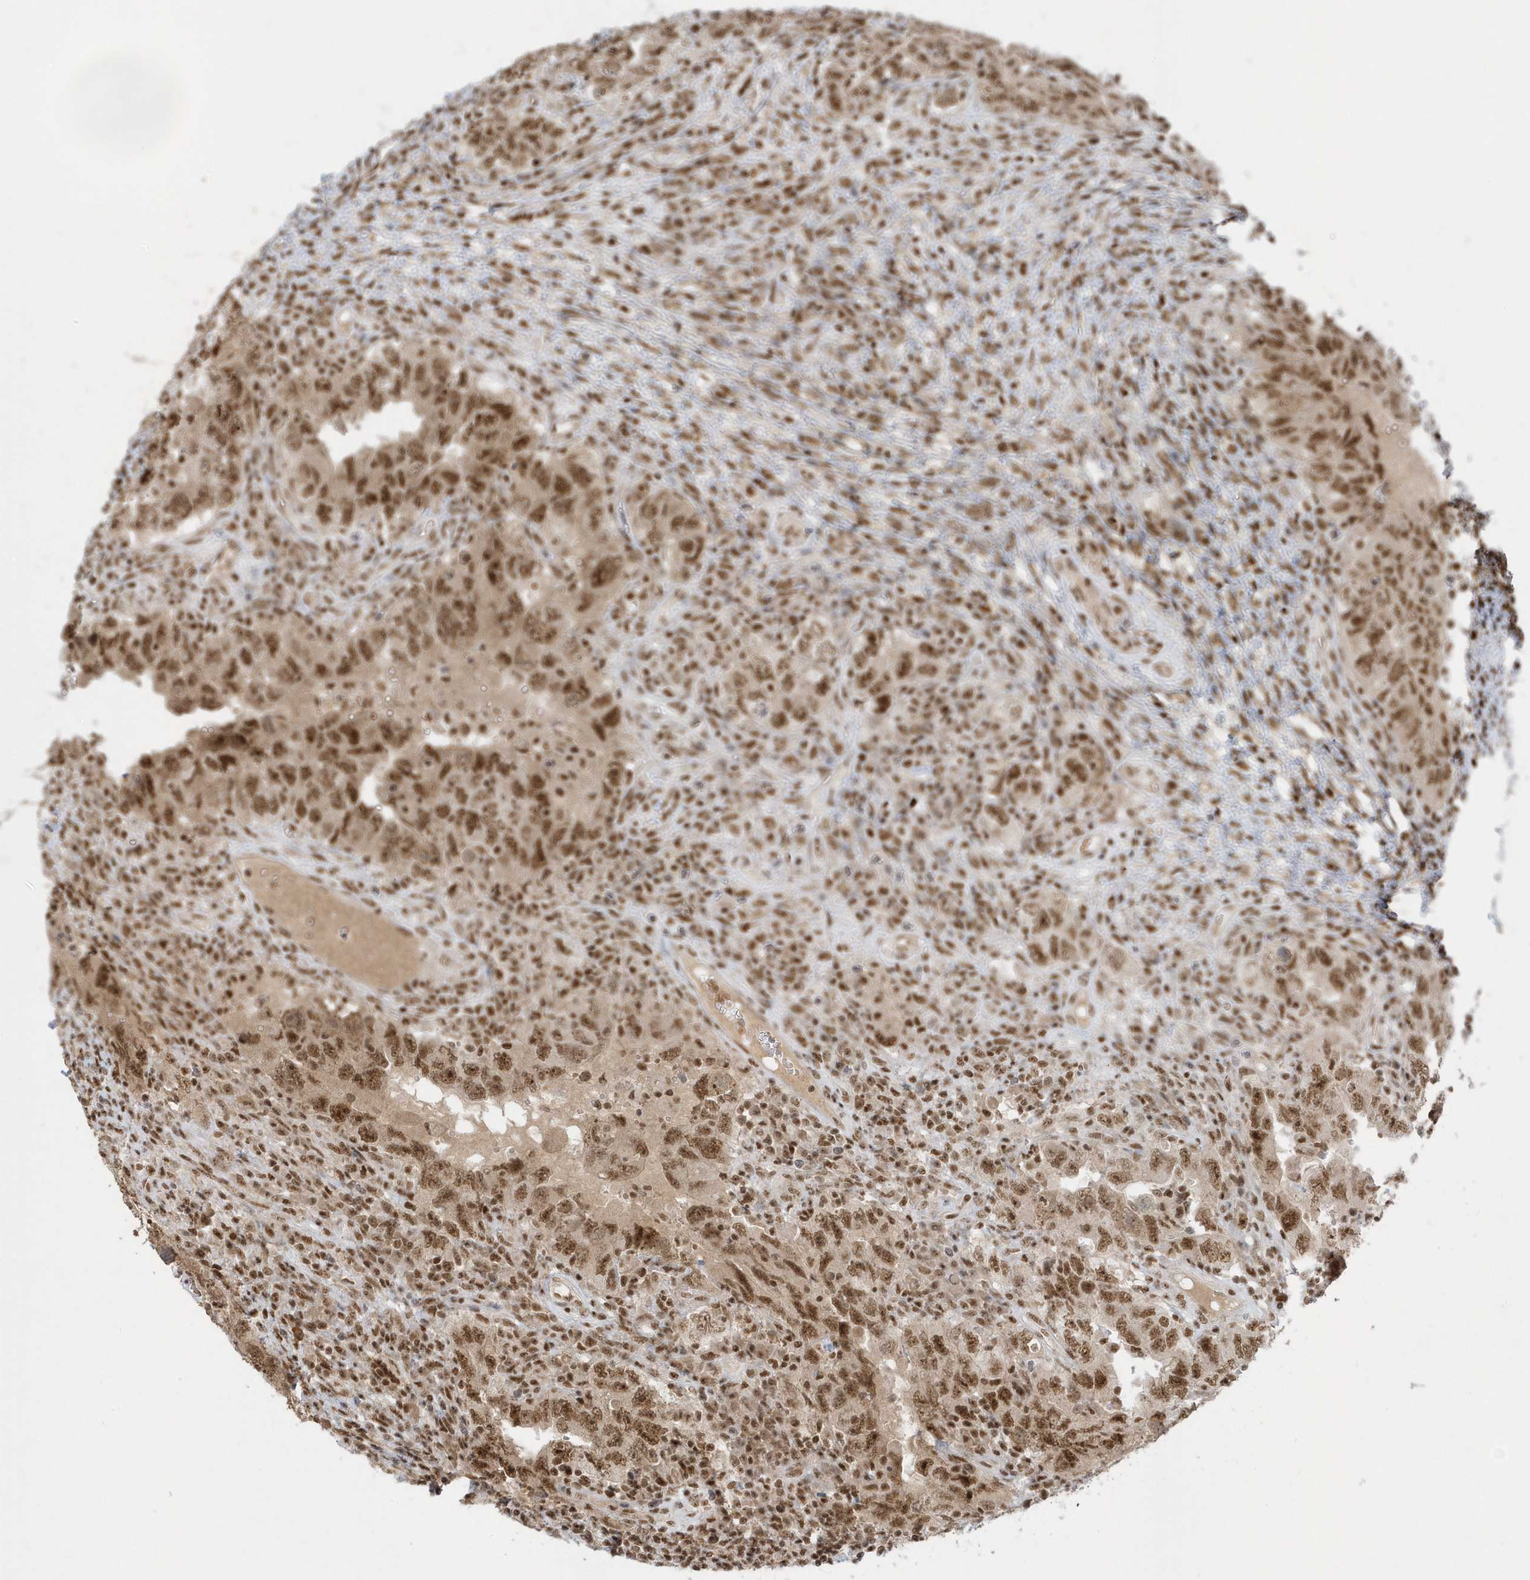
{"staining": {"intensity": "moderate", "quantity": ">75%", "location": "nuclear"}, "tissue": "testis cancer", "cell_type": "Tumor cells", "image_type": "cancer", "snomed": [{"axis": "morphology", "description": "Carcinoma, Embryonal, NOS"}, {"axis": "topography", "description": "Testis"}], "caption": "Protein analysis of testis embryonal carcinoma tissue demonstrates moderate nuclear expression in about >75% of tumor cells.", "gene": "PPIL2", "patient": {"sex": "male", "age": 26}}